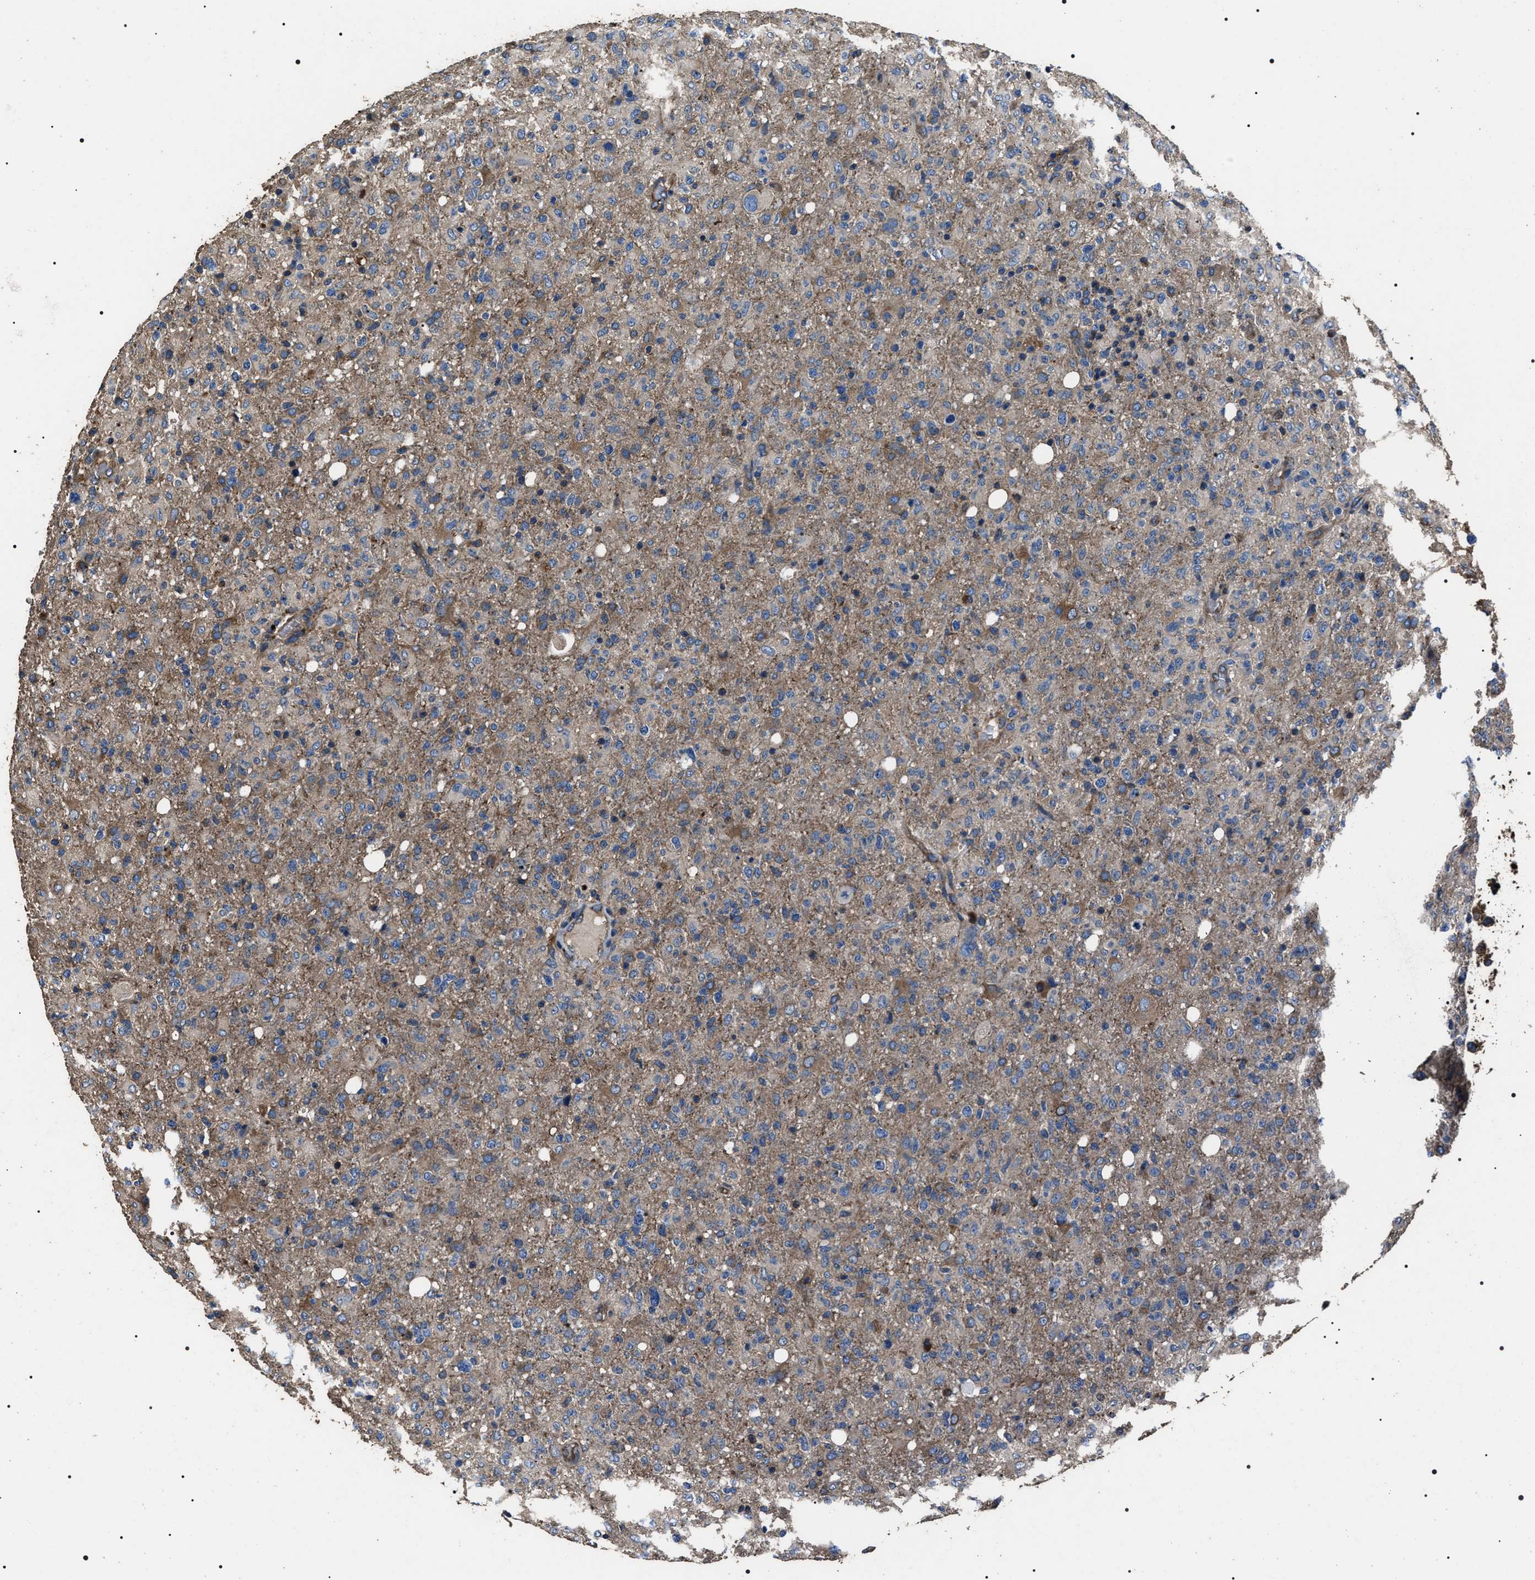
{"staining": {"intensity": "weak", "quantity": "25%-75%", "location": "cytoplasmic/membranous"}, "tissue": "glioma", "cell_type": "Tumor cells", "image_type": "cancer", "snomed": [{"axis": "morphology", "description": "Glioma, malignant, High grade"}, {"axis": "topography", "description": "Brain"}], "caption": "This image exhibits immunohistochemistry staining of high-grade glioma (malignant), with low weak cytoplasmic/membranous positivity in about 25%-75% of tumor cells.", "gene": "HSCB", "patient": {"sex": "female", "age": 57}}